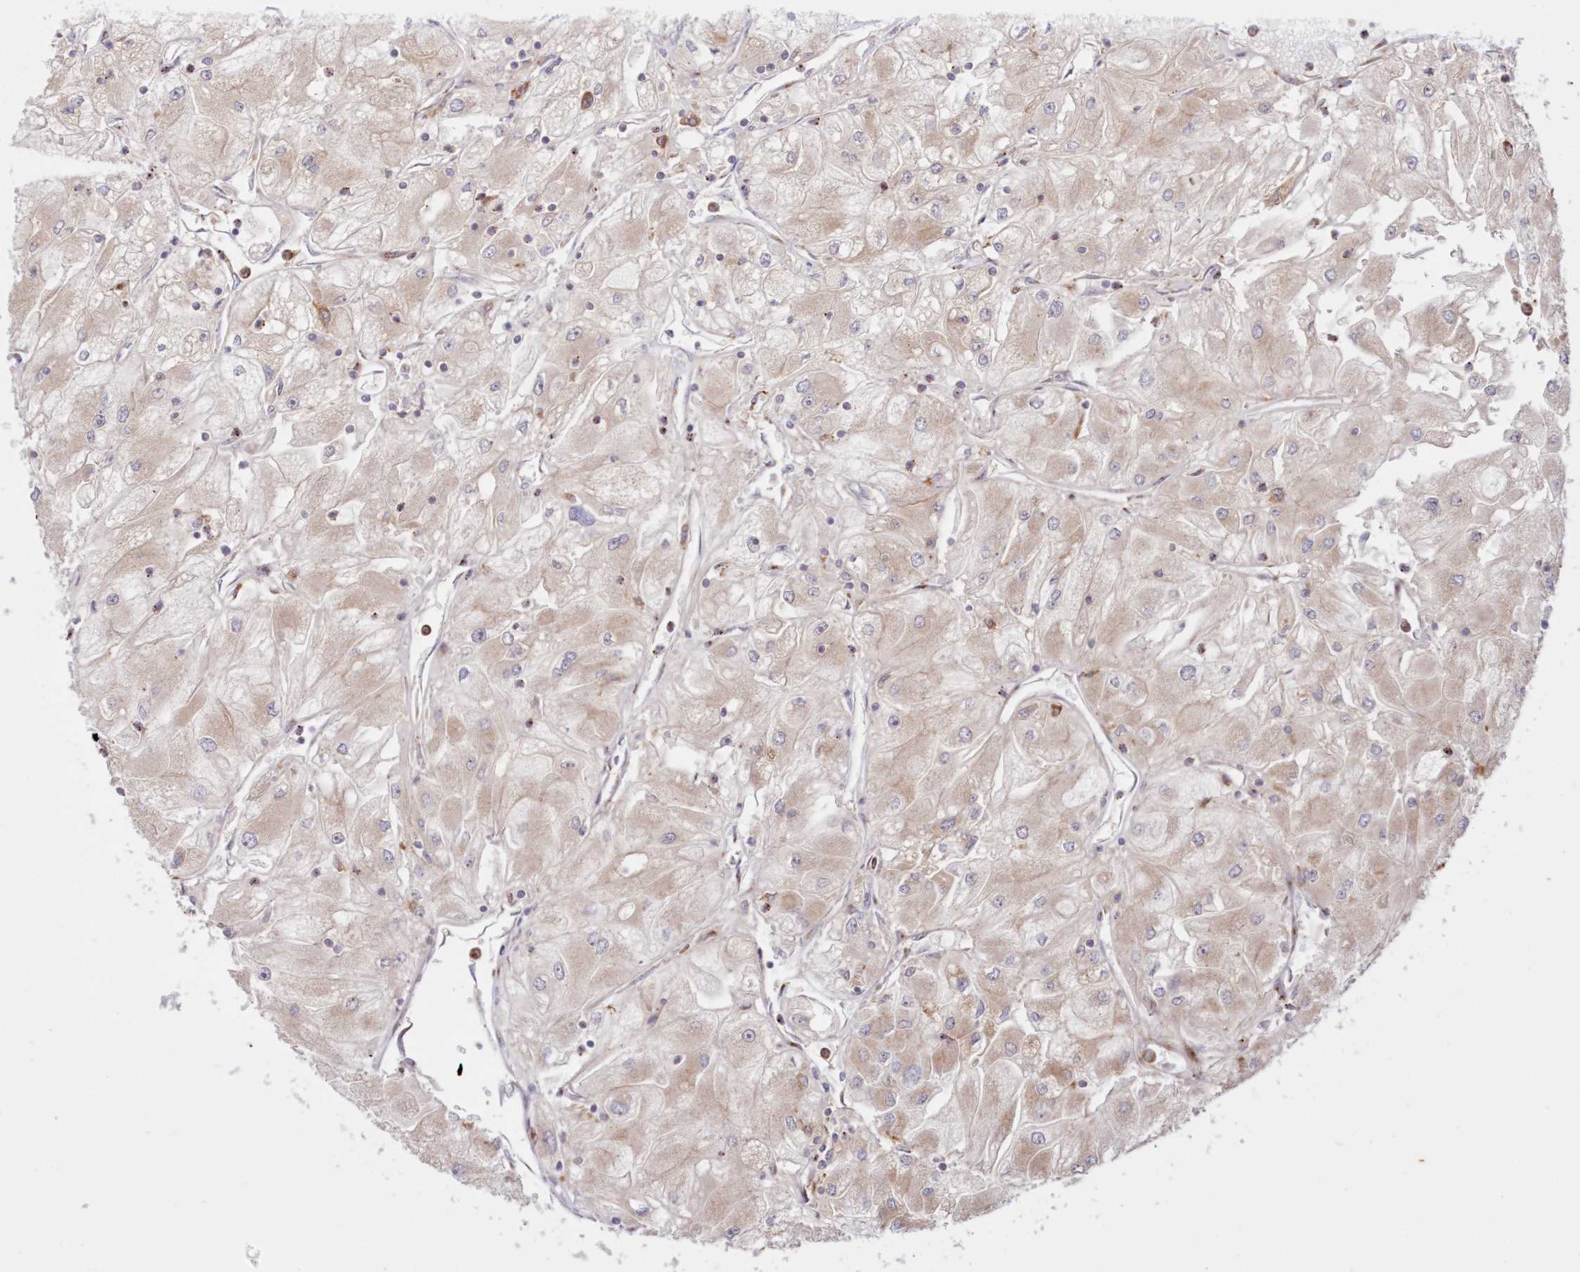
{"staining": {"intensity": "weak", "quantity": "<25%", "location": "cytoplasmic/membranous"}, "tissue": "renal cancer", "cell_type": "Tumor cells", "image_type": "cancer", "snomed": [{"axis": "morphology", "description": "Adenocarcinoma, NOS"}, {"axis": "topography", "description": "Kidney"}], "caption": "Renal adenocarcinoma stained for a protein using IHC exhibits no positivity tumor cells.", "gene": "ABCC3", "patient": {"sex": "male", "age": 80}}